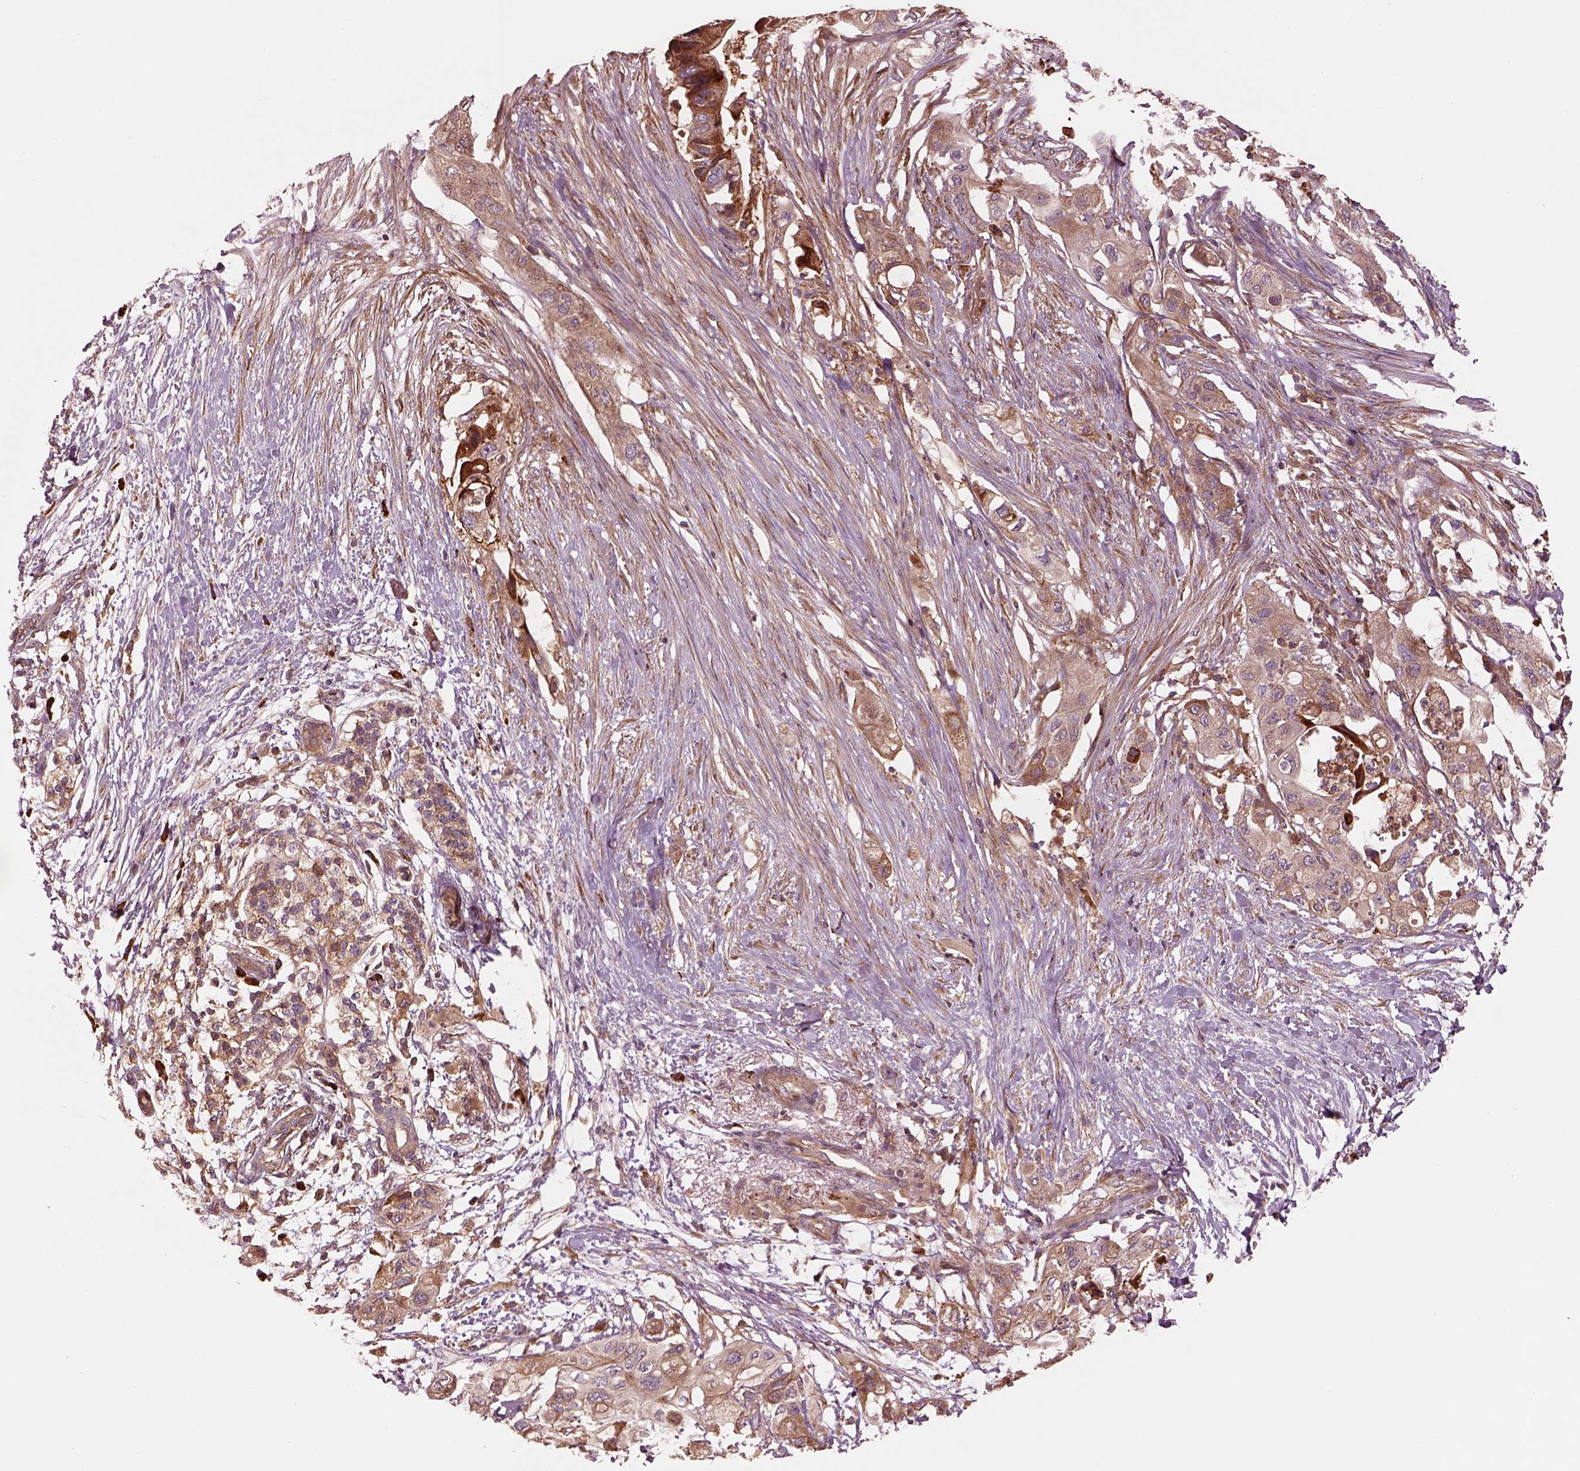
{"staining": {"intensity": "strong", "quantity": "25%-75%", "location": "cytoplasmic/membranous"}, "tissue": "pancreatic cancer", "cell_type": "Tumor cells", "image_type": "cancer", "snomed": [{"axis": "morphology", "description": "Adenocarcinoma, NOS"}, {"axis": "topography", "description": "Pancreas"}], "caption": "IHC (DAB (3,3'-diaminobenzidine)) staining of pancreatic adenocarcinoma shows strong cytoplasmic/membranous protein positivity in approximately 25%-75% of tumor cells.", "gene": "ASCC2", "patient": {"sex": "female", "age": 72}}